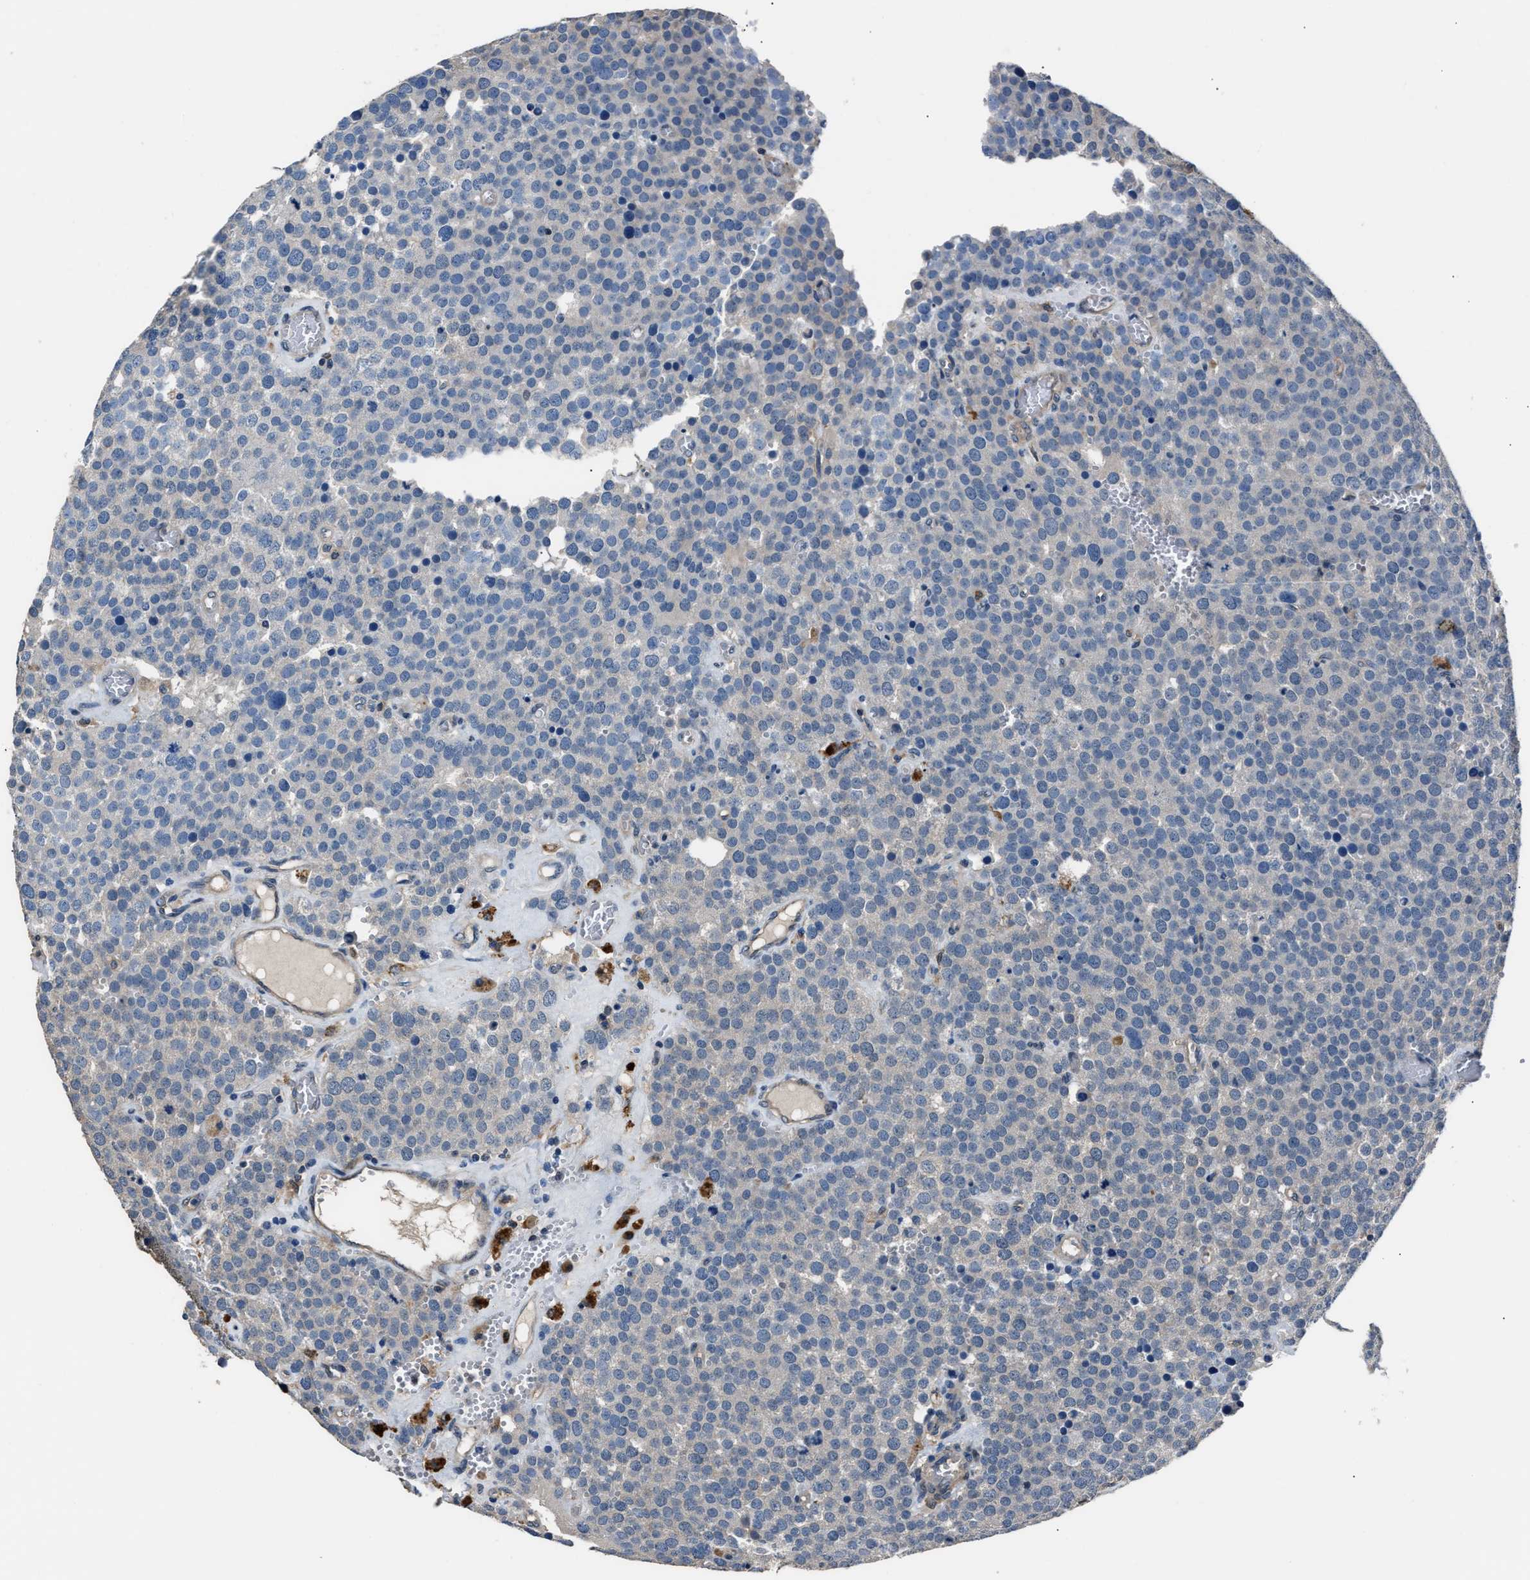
{"staining": {"intensity": "negative", "quantity": "none", "location": "none"}, "tissue": "testis cancer", "cell_type": "Tumor cells", "image_type": "cancer", "snomed": [{"axis": "morphology", "description": "Normal tissue, NOS"}, {"axis": "morphology", "description": "Seminoma, NOS"}, {"axis": "topography", "description": "Testis"}], "caption": "Tumor cells are negative for brown protein staining in testis cancer (seminoma). (IHC, brightfield microscopy, high magnification).", "gene": "GSTP1", "patient": {"sex": "male", "age": 71}}